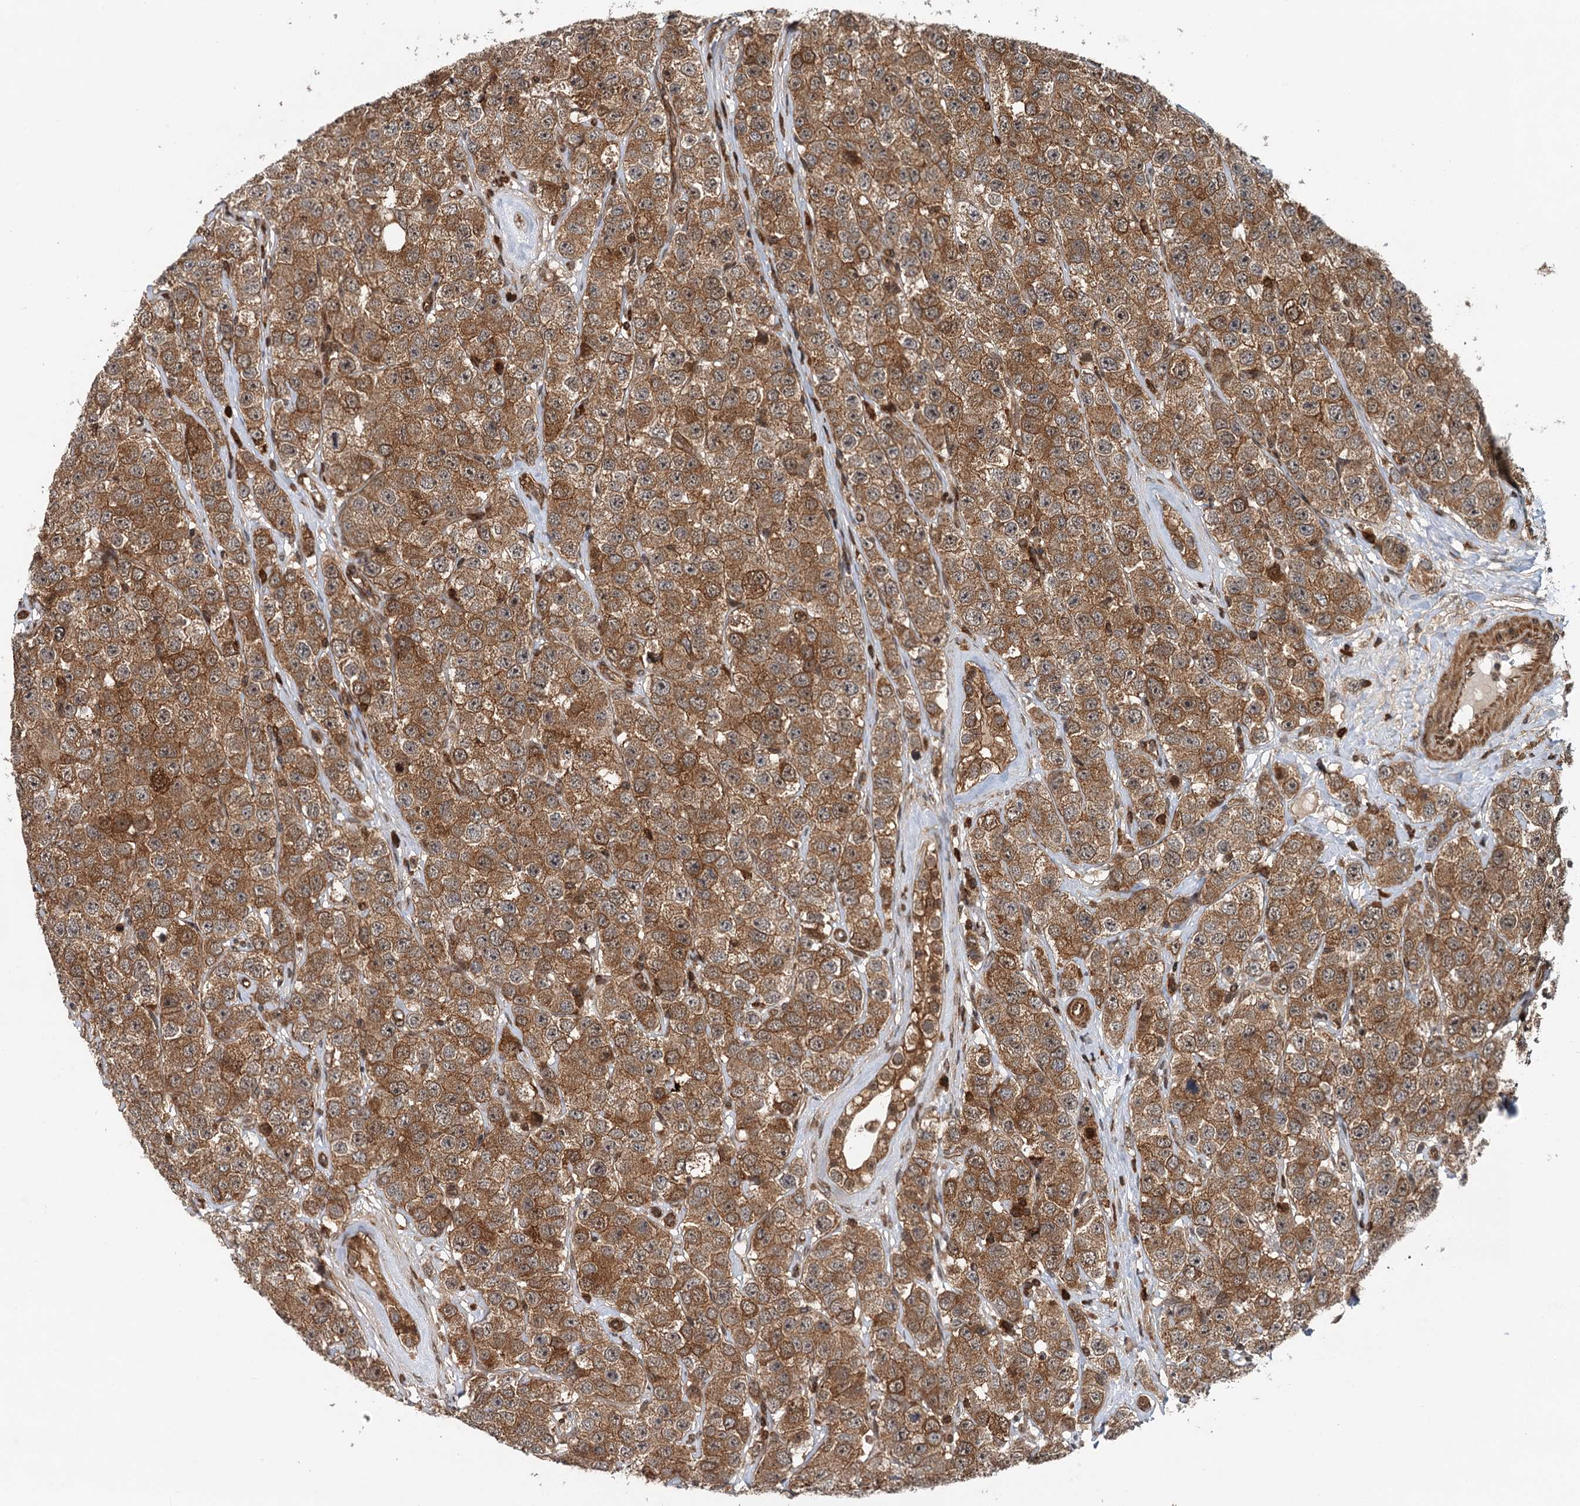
{"staining": {"intensity": "moderate", "quantity": ">75%", "location": "cytoplasmic/membranous"}, "tissue": "testis cancer", "cell_type": "Tumor cells", "image_type": "cancer", "snomed": [{"axis": "morphology", "description": "Seminoma, NOS"}, {"axis": "topography", "description": "Testis"}], "caption": "Seminoma (testis) tissue displays moderate cytoplasmic/membranous staining in about >75% of tumor cells, visualized by immunohistochemistry. (IHC, brightfield microscopy, high magnification).", "gene": "STUB1", "patient": {"sex": "male", "age": 28}}